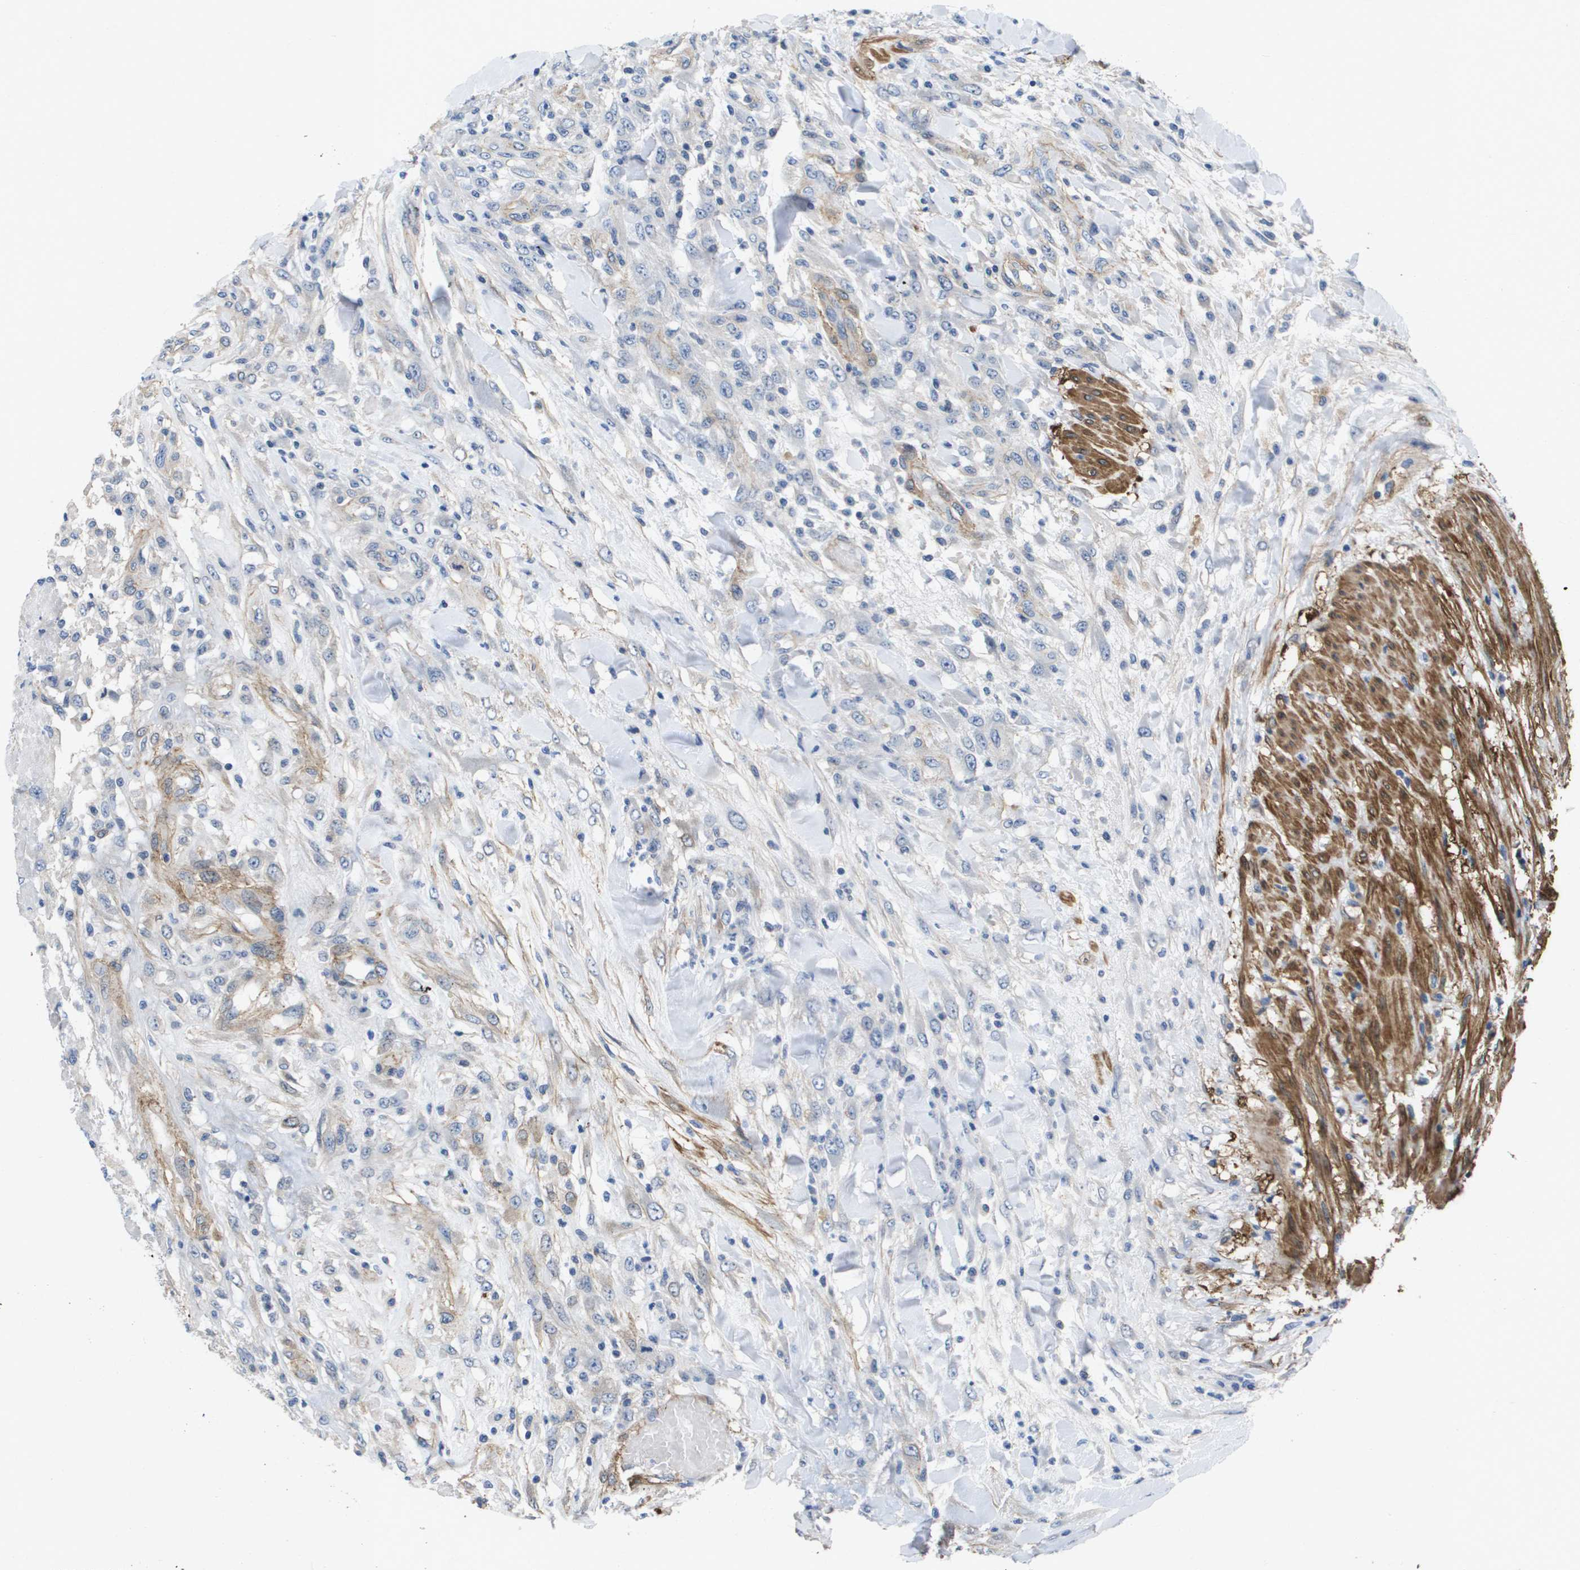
{"staining": {"intensity": "weak", "quantity": "<25%", "location": "cytoplasmic/membranous"}, "tissue": "testis cancer", "cell_type": "Tumor cells", "image_type": "cancer", "snomed": [{"axis": "morphology", "description": "Seminoma, NOS"}, {"axis": "topography", "description": "Testis"}], "caption": "Testis cancer stained for a protein using IHC reveals no expression tumor cells.", "gene": "LPP", "patient": {"sex": "male", "age": 59}}